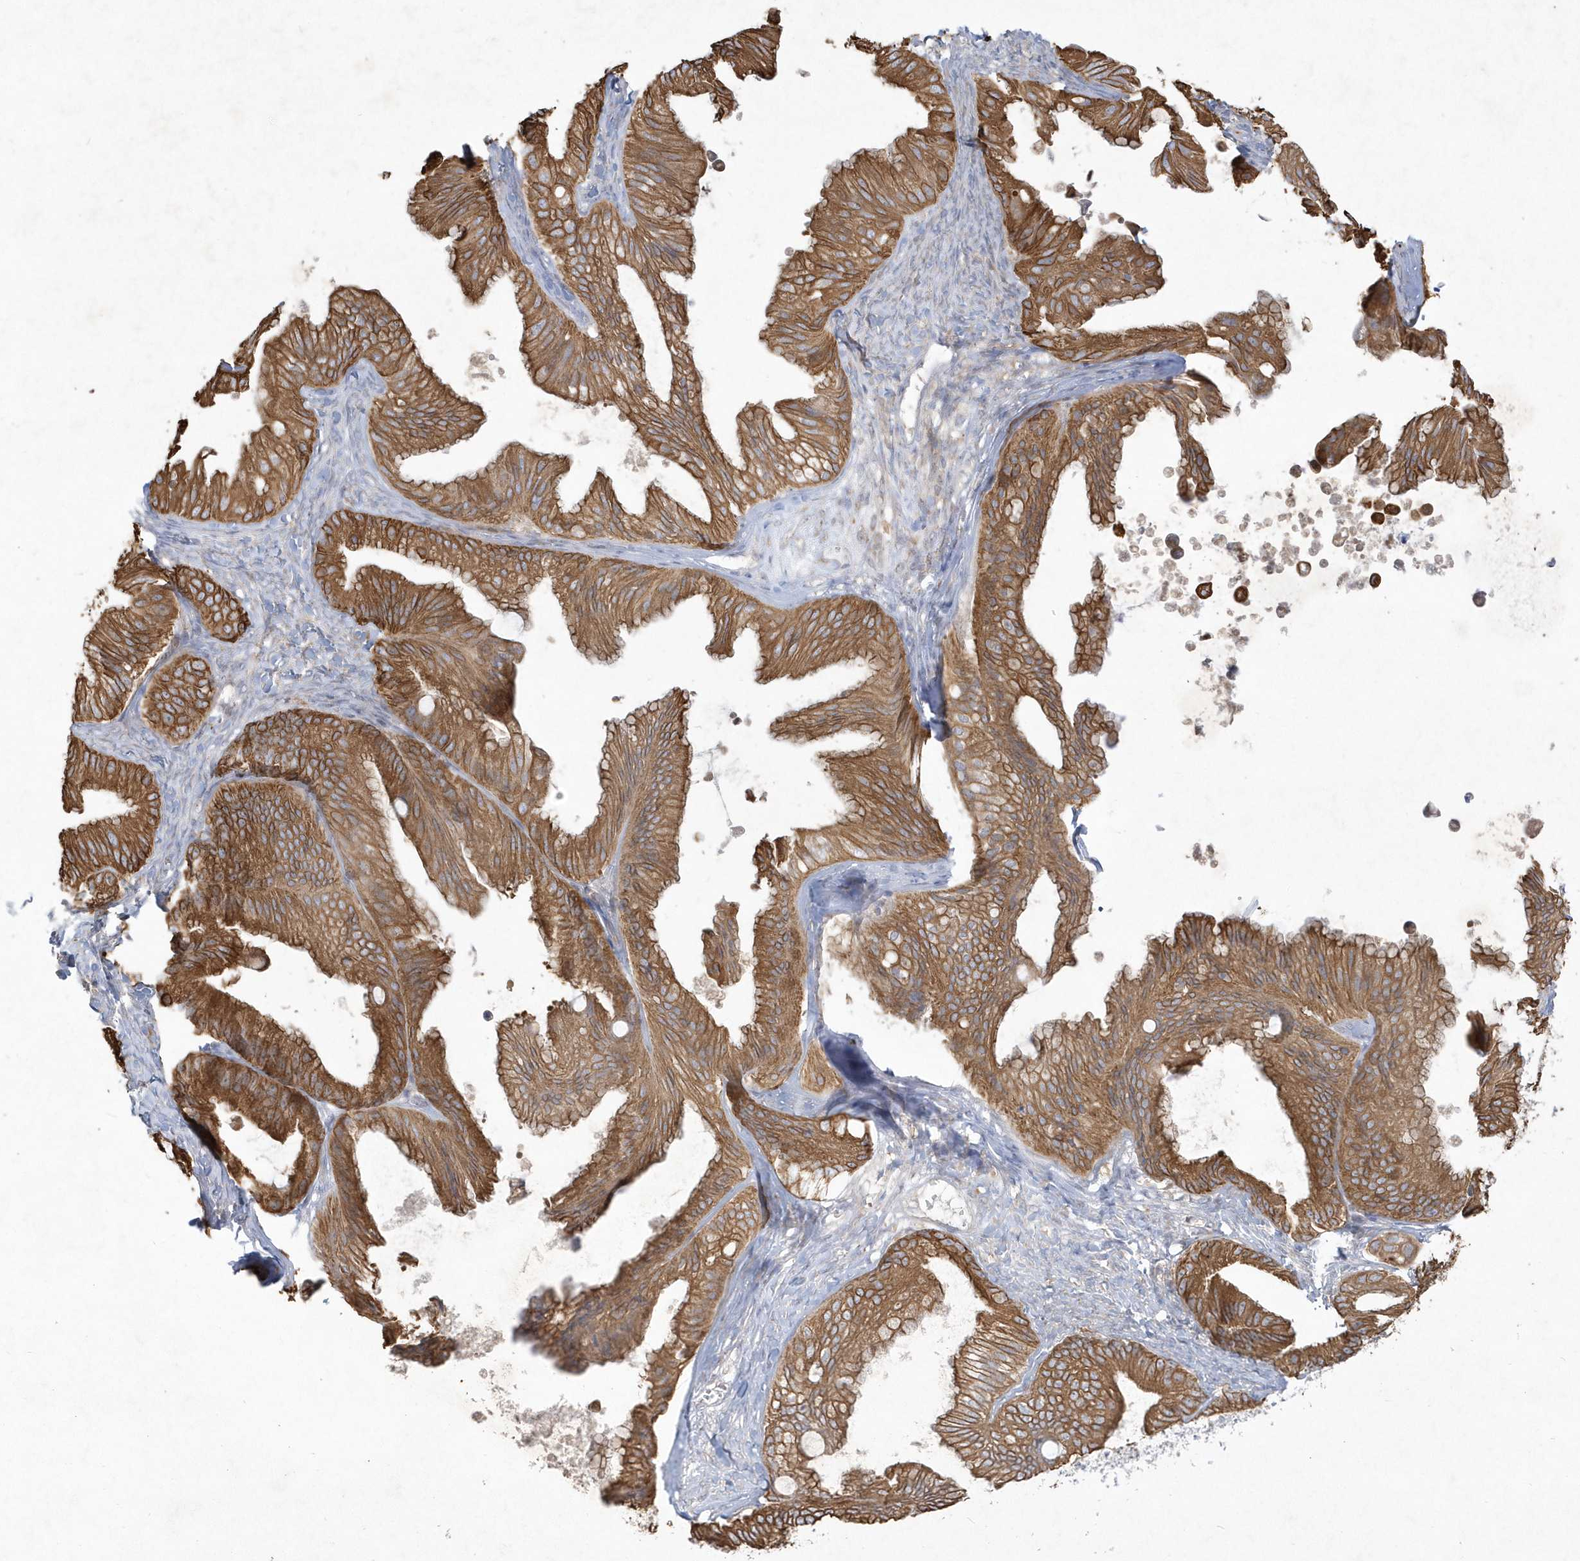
{"staining": {"intensity": "strong", "quantity": ">75%", "location": "cytoplasmic/membranous"}, "tissue": "ovarian cancer", "cell_type": "Tumor cells", "image_type": "cancer", "snomed": [{"axis": "morphology", "description": "Cystadenocarcinoma, mucinous, NOS"}, {"axis": "topography", "description": "Ovary"}], "caption": "Mucinous cystadenocarcinoma (ovarian) stained with a brown dye shows strong cytoplasmic/membranous positive staining in about >75% of tumor cells.", "gene": "LARS1", "patient": {"sex": "female", "age": 71}}